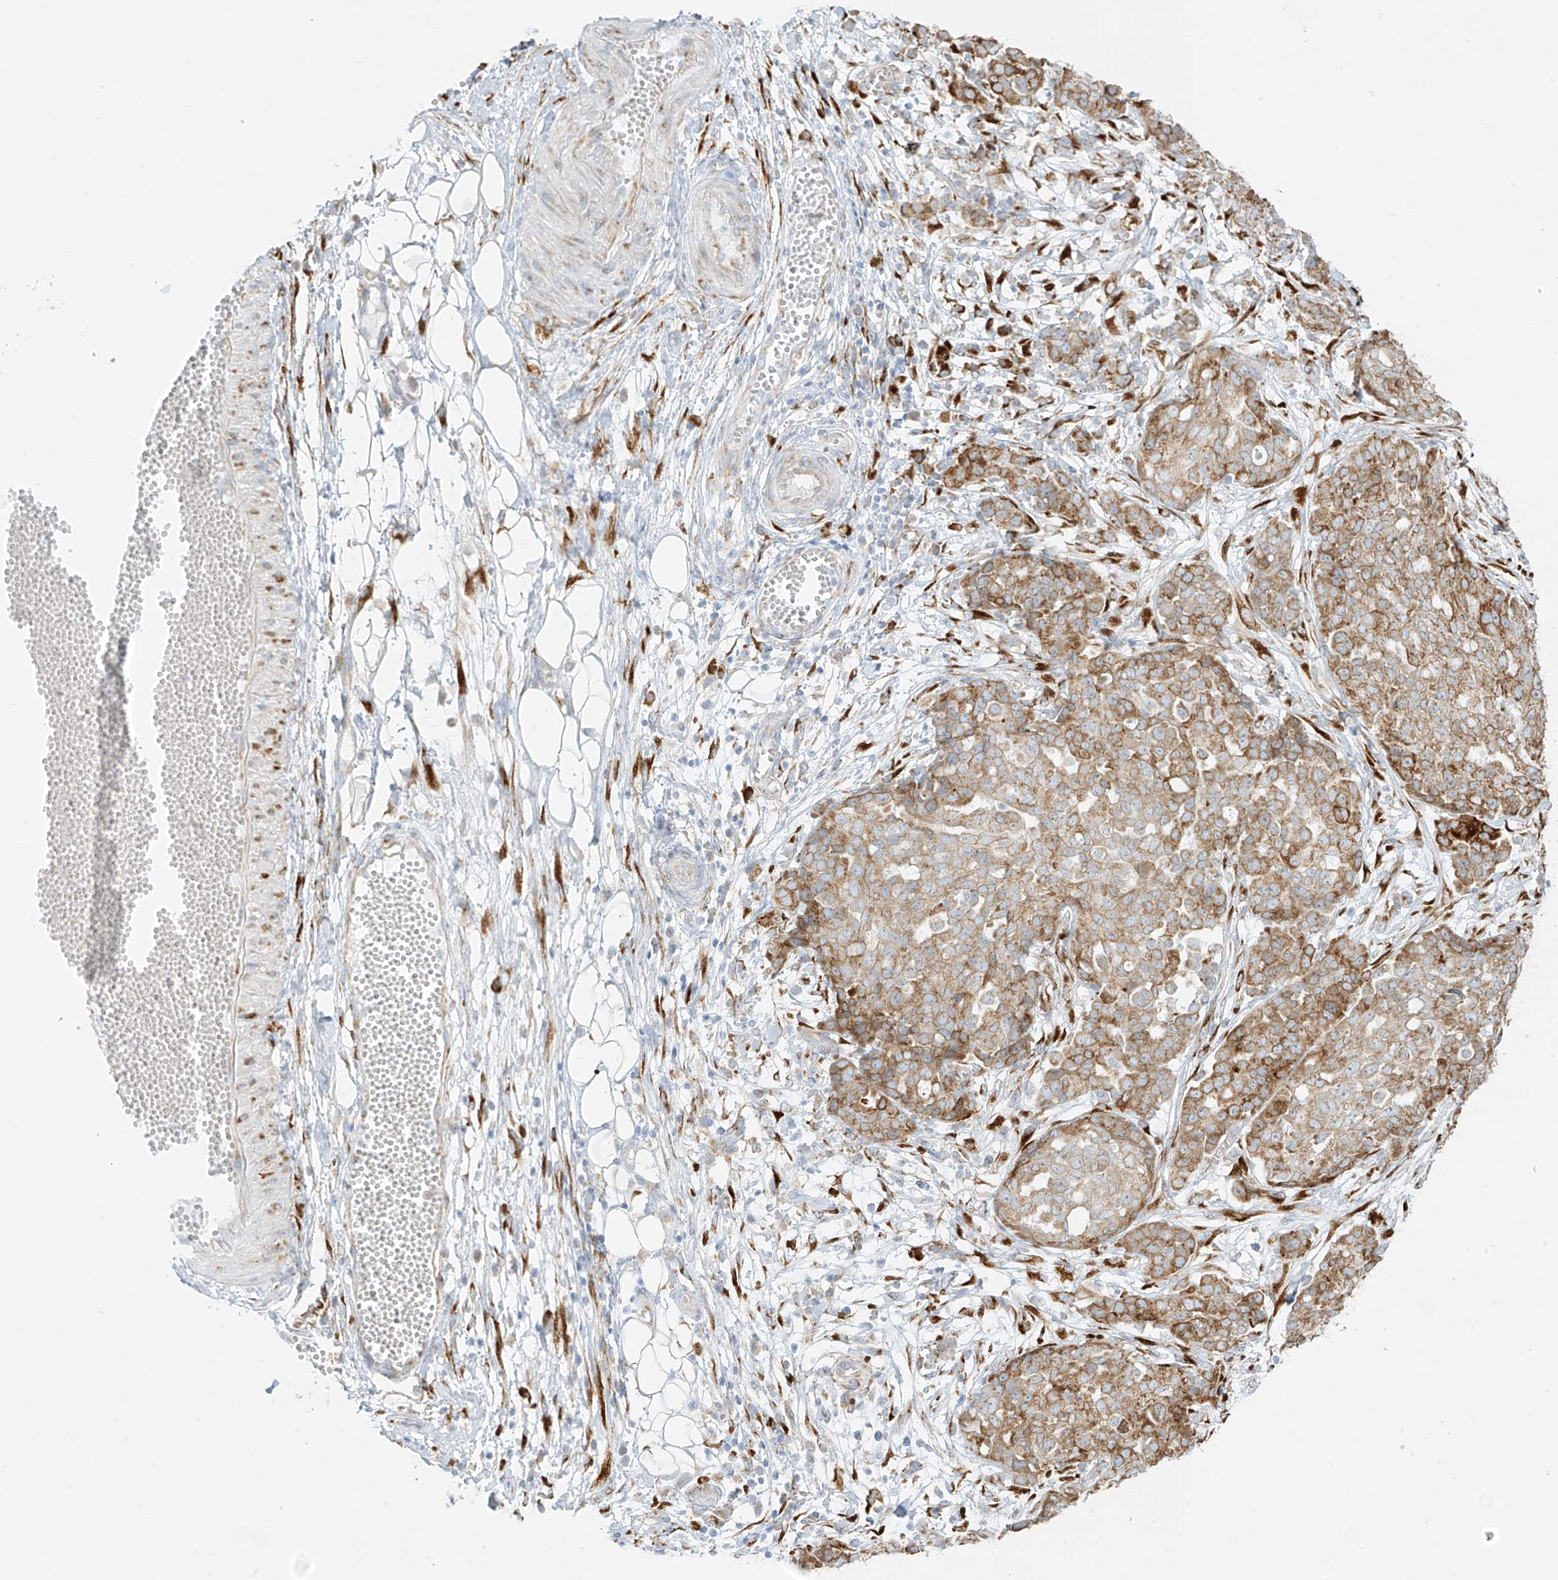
{"staining": {"intensity": "moderate", "quantity": ">75%", "location": "cytoplasmic/membranous"}, "tissue": "ovarian cancer", "cell_type": "Tumor cells", "image_type": "cancer", "snomed": [{"axis": "morphology", "description": "Cystadenocarcinoma, serous, NOS"}, {"axis": "topography", "description": "Soft tissue"}, {"axis": "topography", "description": "Ovary"}], "caption": "Ovarian cancer stained with DAB (3,3'-diaminobenzidine) immunohistochemistry reveals medium levels of moderate cytoplasmic/membranous staining in about >75% of tumor cells.", "gene": "LRRC59", "patient": {"sex": "female", "age": 57}}